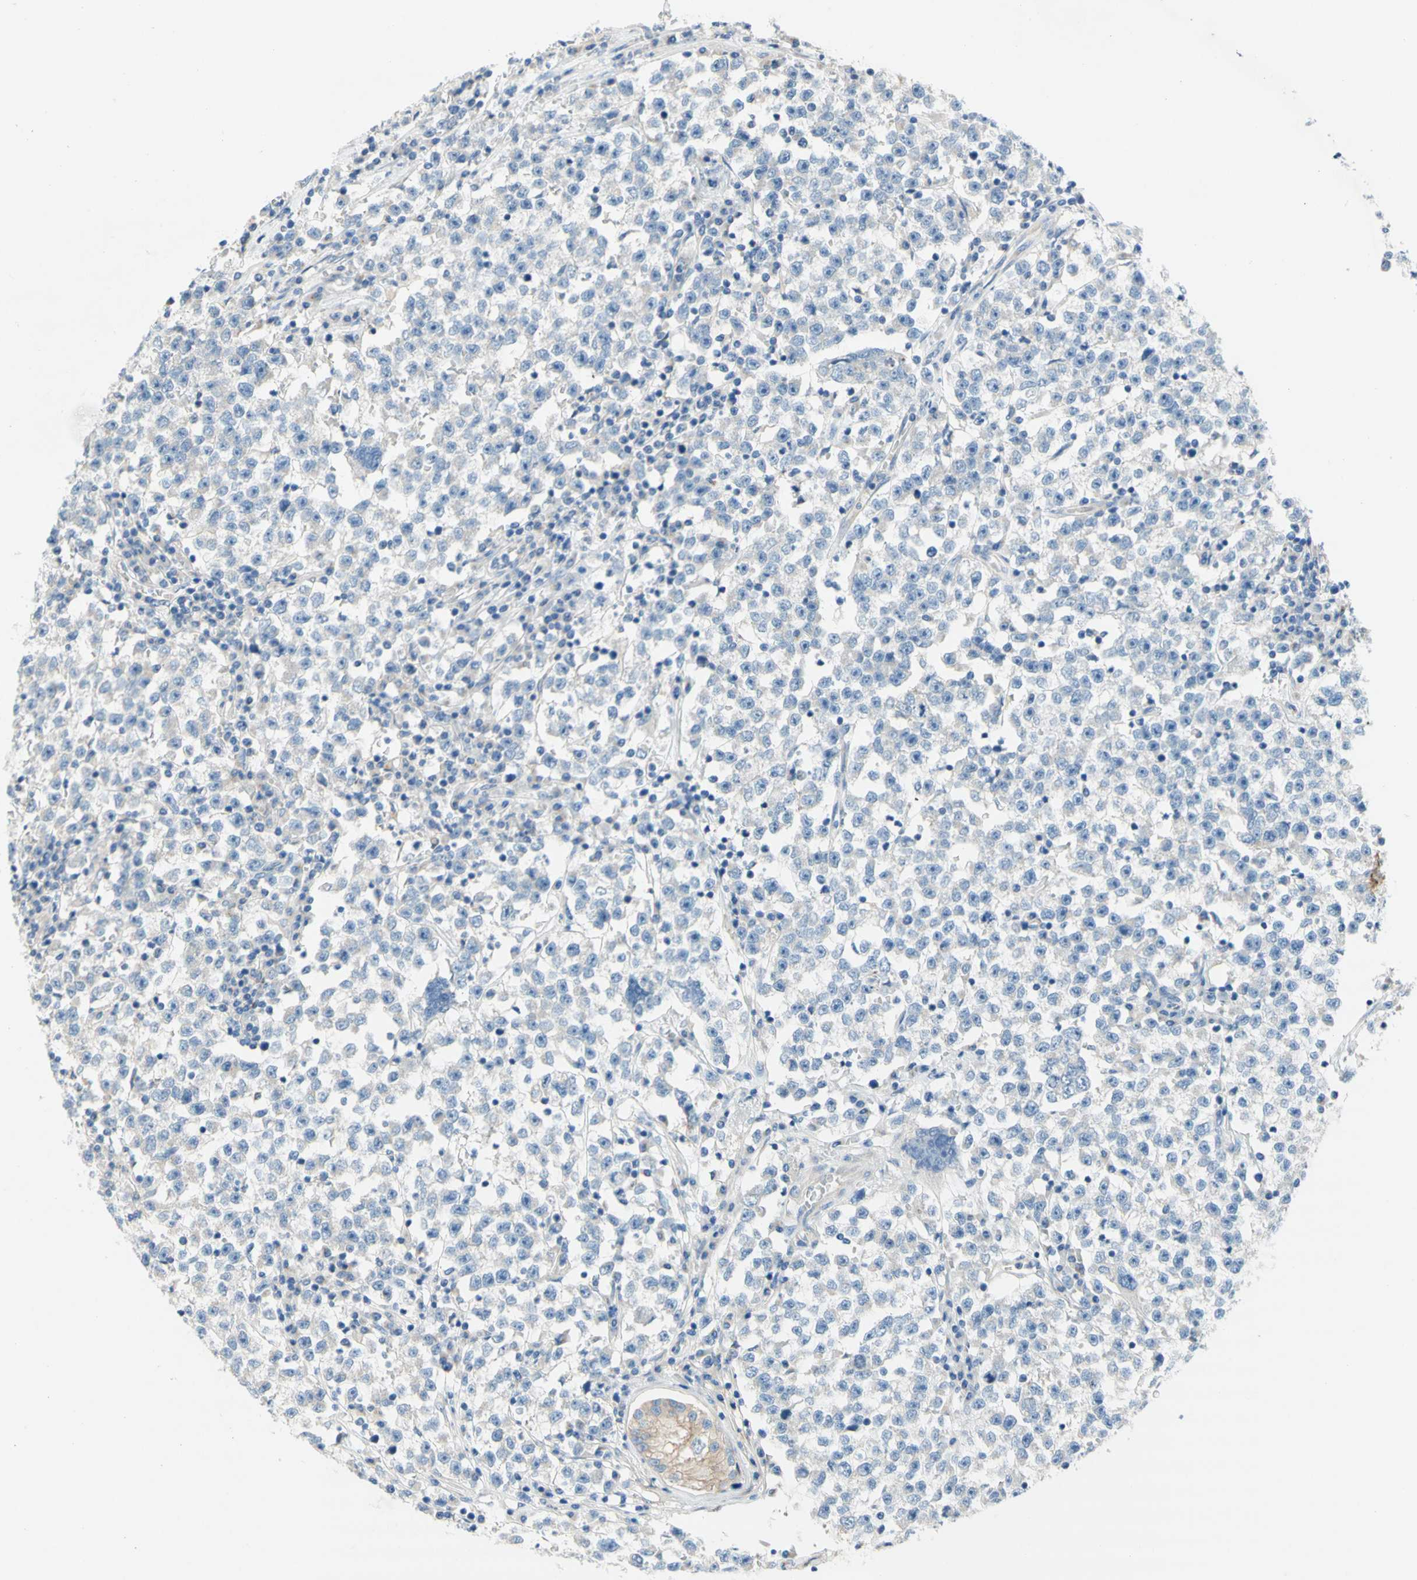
{"staining": {"intensity": "negative", "quantity": "none", "location": "none"}, "tissue": "testis cancer", "cell_type": "Tumor cells", "image_type": "cancer", "snomed": [{"axis": "morphology", "description": "Seminoma, NOS"}, {"axis": "topography", "description": "Testis"}], "caption": "A histopathology image of human seminoma (testis) is negative for staining in tumor cells.", "gene": "F3", "patient": {"sex": "male", "age": 22}}